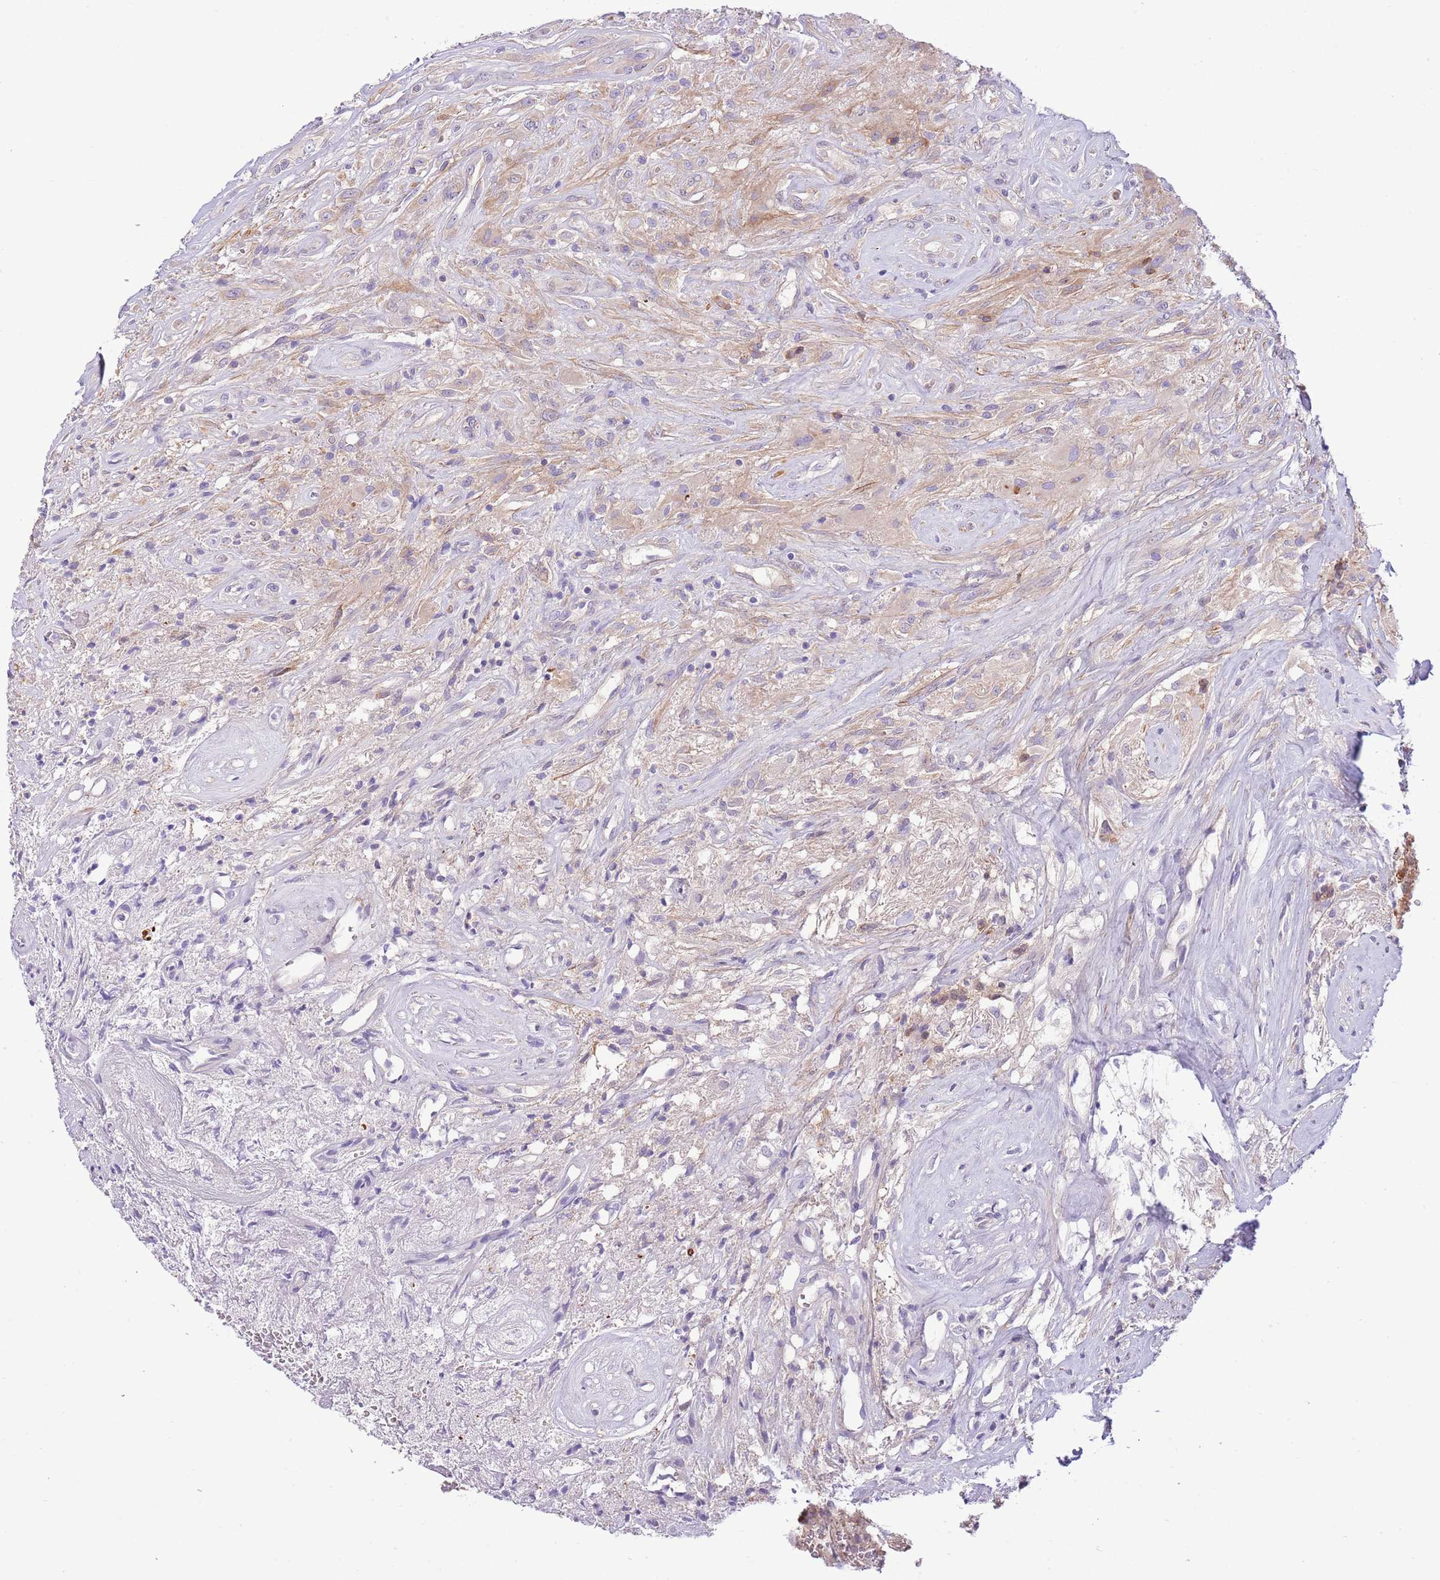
{"staining": {"intensity": "negative", "quantity": "none", "location": "none"}, "tissue": "glioma", "cell_type": "Tumor cells", "image_type": "cancer", "snomed": [{"axis": "morphology", "description": "Glioma, malignant, High grade"}, {"axis": "topography", "description": "Brain"}], "caption": "Immunohistochemistry histopathology image of glioma stained for a protein (brown), which reveals no staining in tumor cells.", "gene": "ZC4H2", "patient": {"sex": "male", "age": 56}}